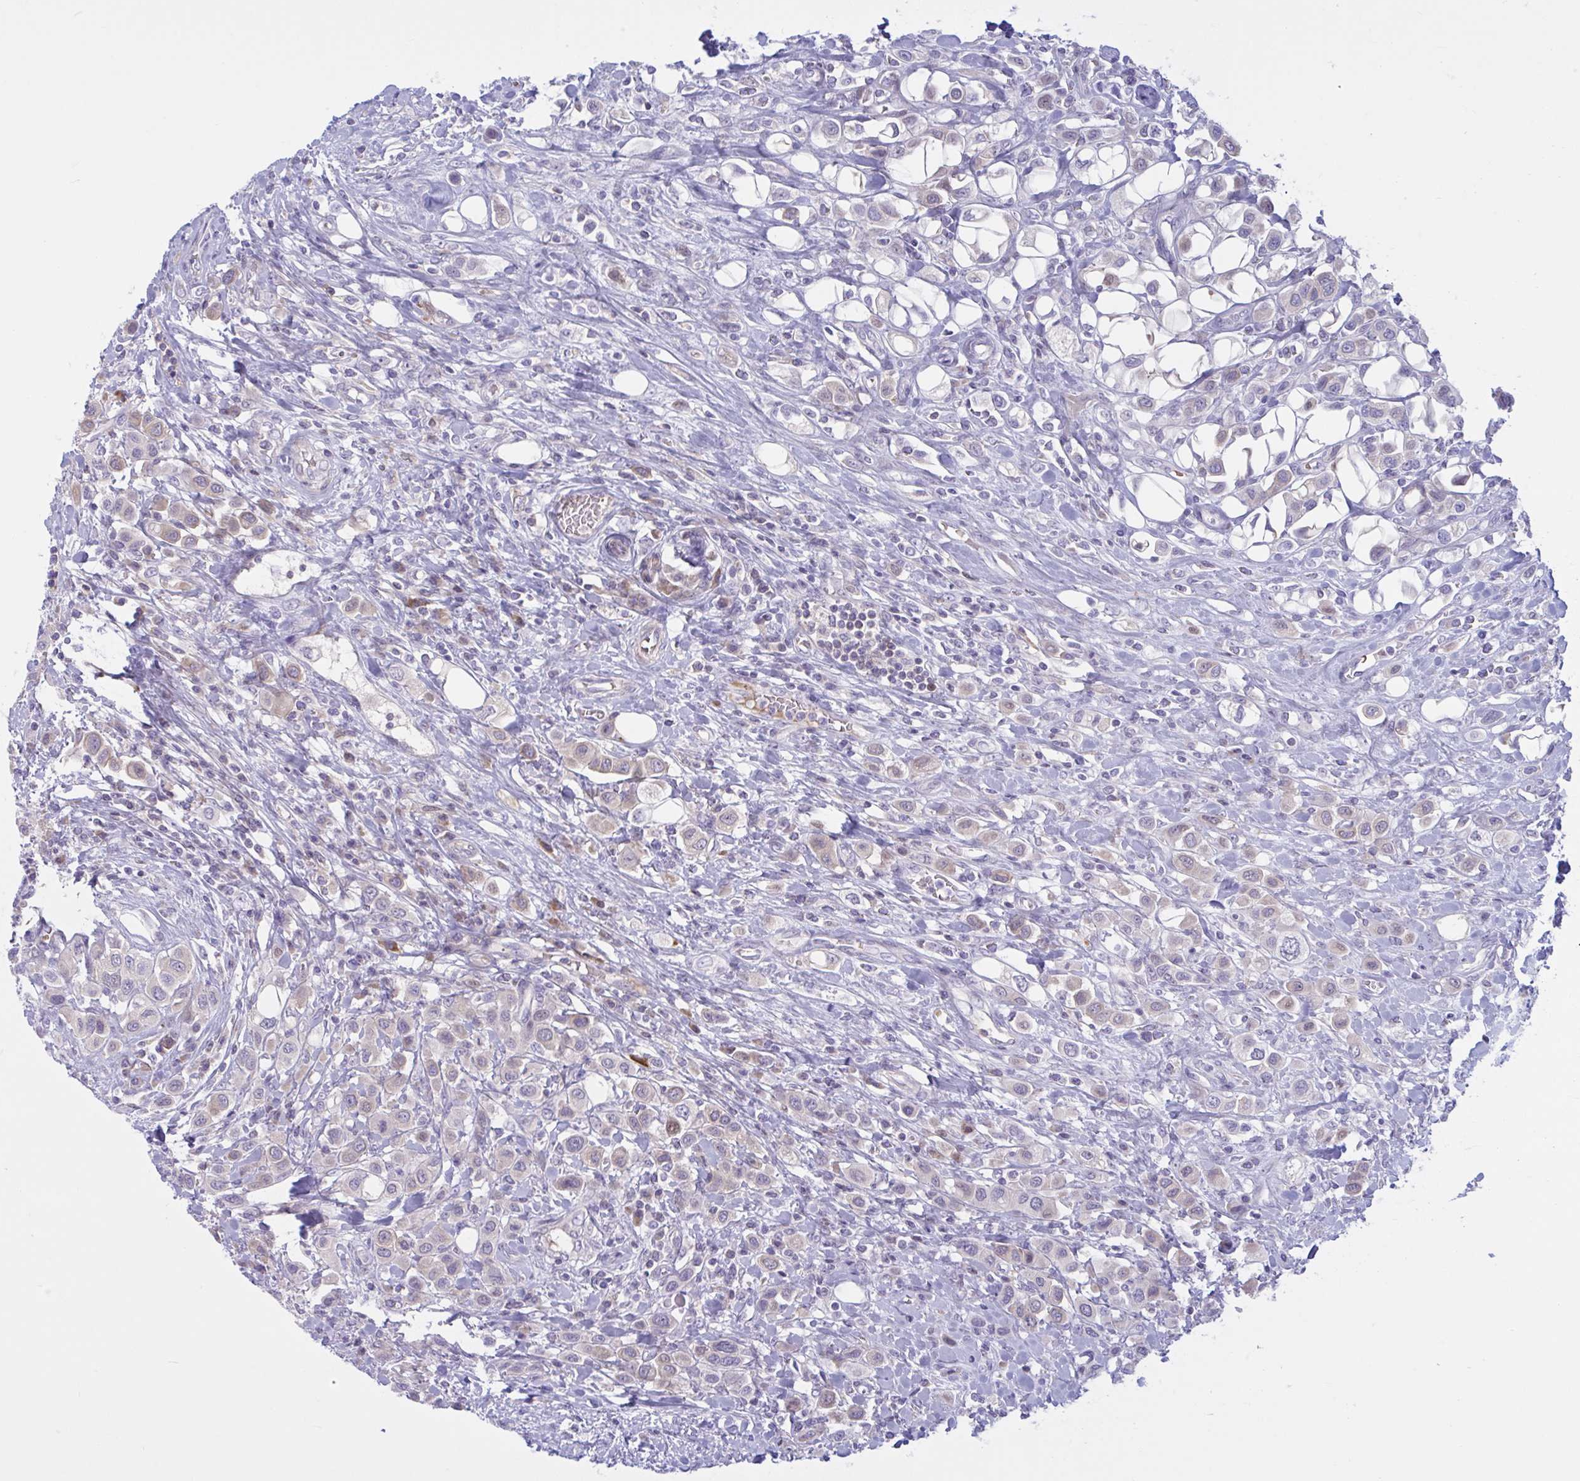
{"staining": {"intensity": "moderate", "quantity": "<25%", "location": "cytoplasmic/membranous"}, "tissue": "urothelial cancer", "cell_type": "Tumor cells", "image_type": "cancer", "snomed": [{"axis": "morphology", "description": "Urothelial carcinoma, High grade"}, {"axis": "topography", "description": "Urinary bladder"}], "caption": "A micrograph showing moderate cytoplasmic/membranous expression in about <25% of tumor cells in urothelial carcinoma (high-grade), as visualized by brown immunohistochemical staining.", "gene": "VWC2", "patient": {"sex": "male", "age": 50}}